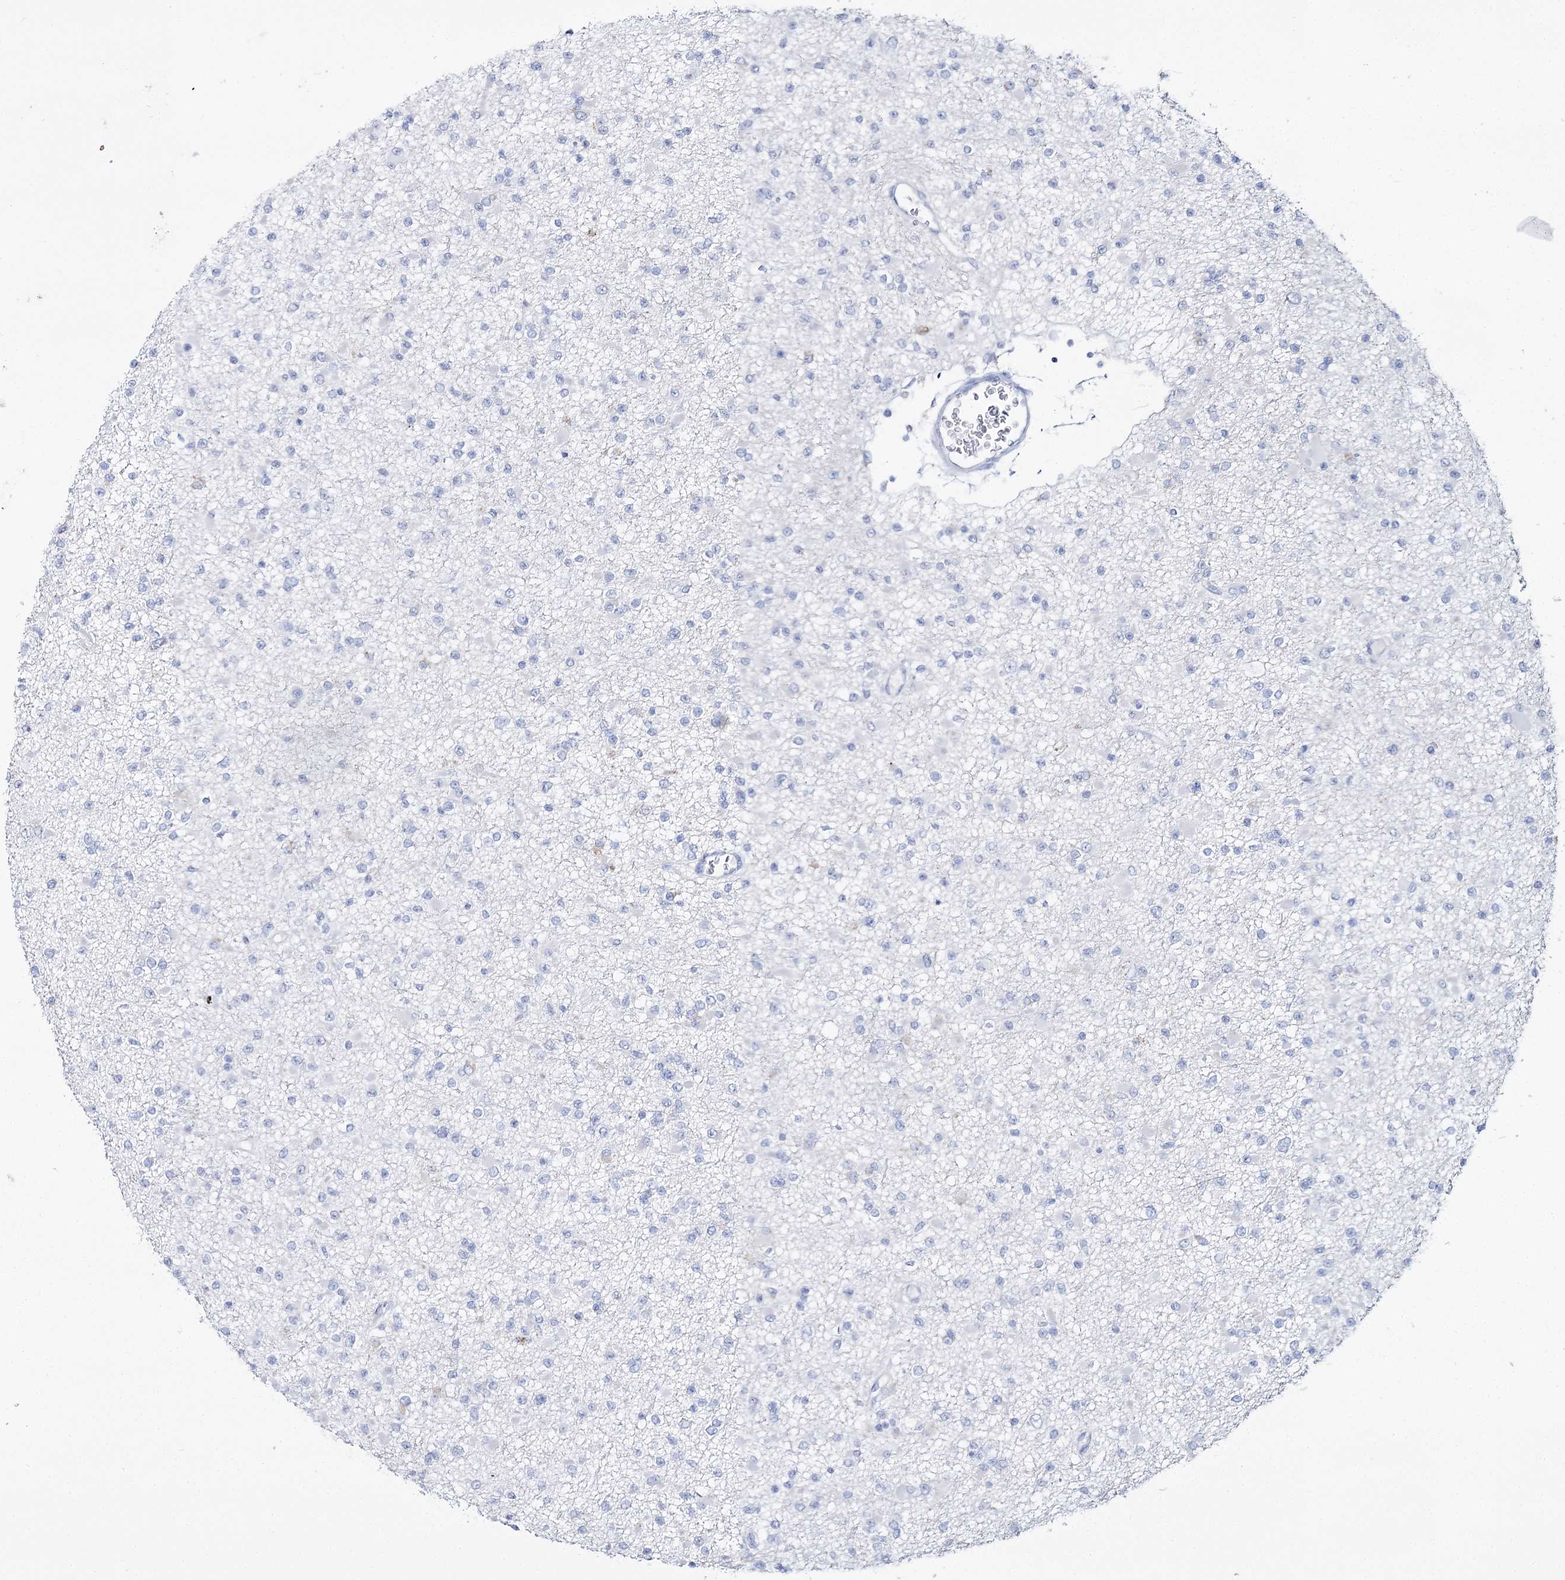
{"staining": {"intensity": "negative", "quantity": "none", "location": "none"}, "tissue": "glioma", "cell_type": "Tumor cells", "image_type": "cancer", "snomed": [{"axis": "morphology", "description": "Glioma, malignant, Low grade"}, {"axis": "topography", "description": "Brain"}], "caption": "DAB immunohistochemical staining of low-grade glioma (malignant) displays no significant staining in tumor cells.", "gene": "SLC3A1", "patient": {"sex": "female", "age": 22}}